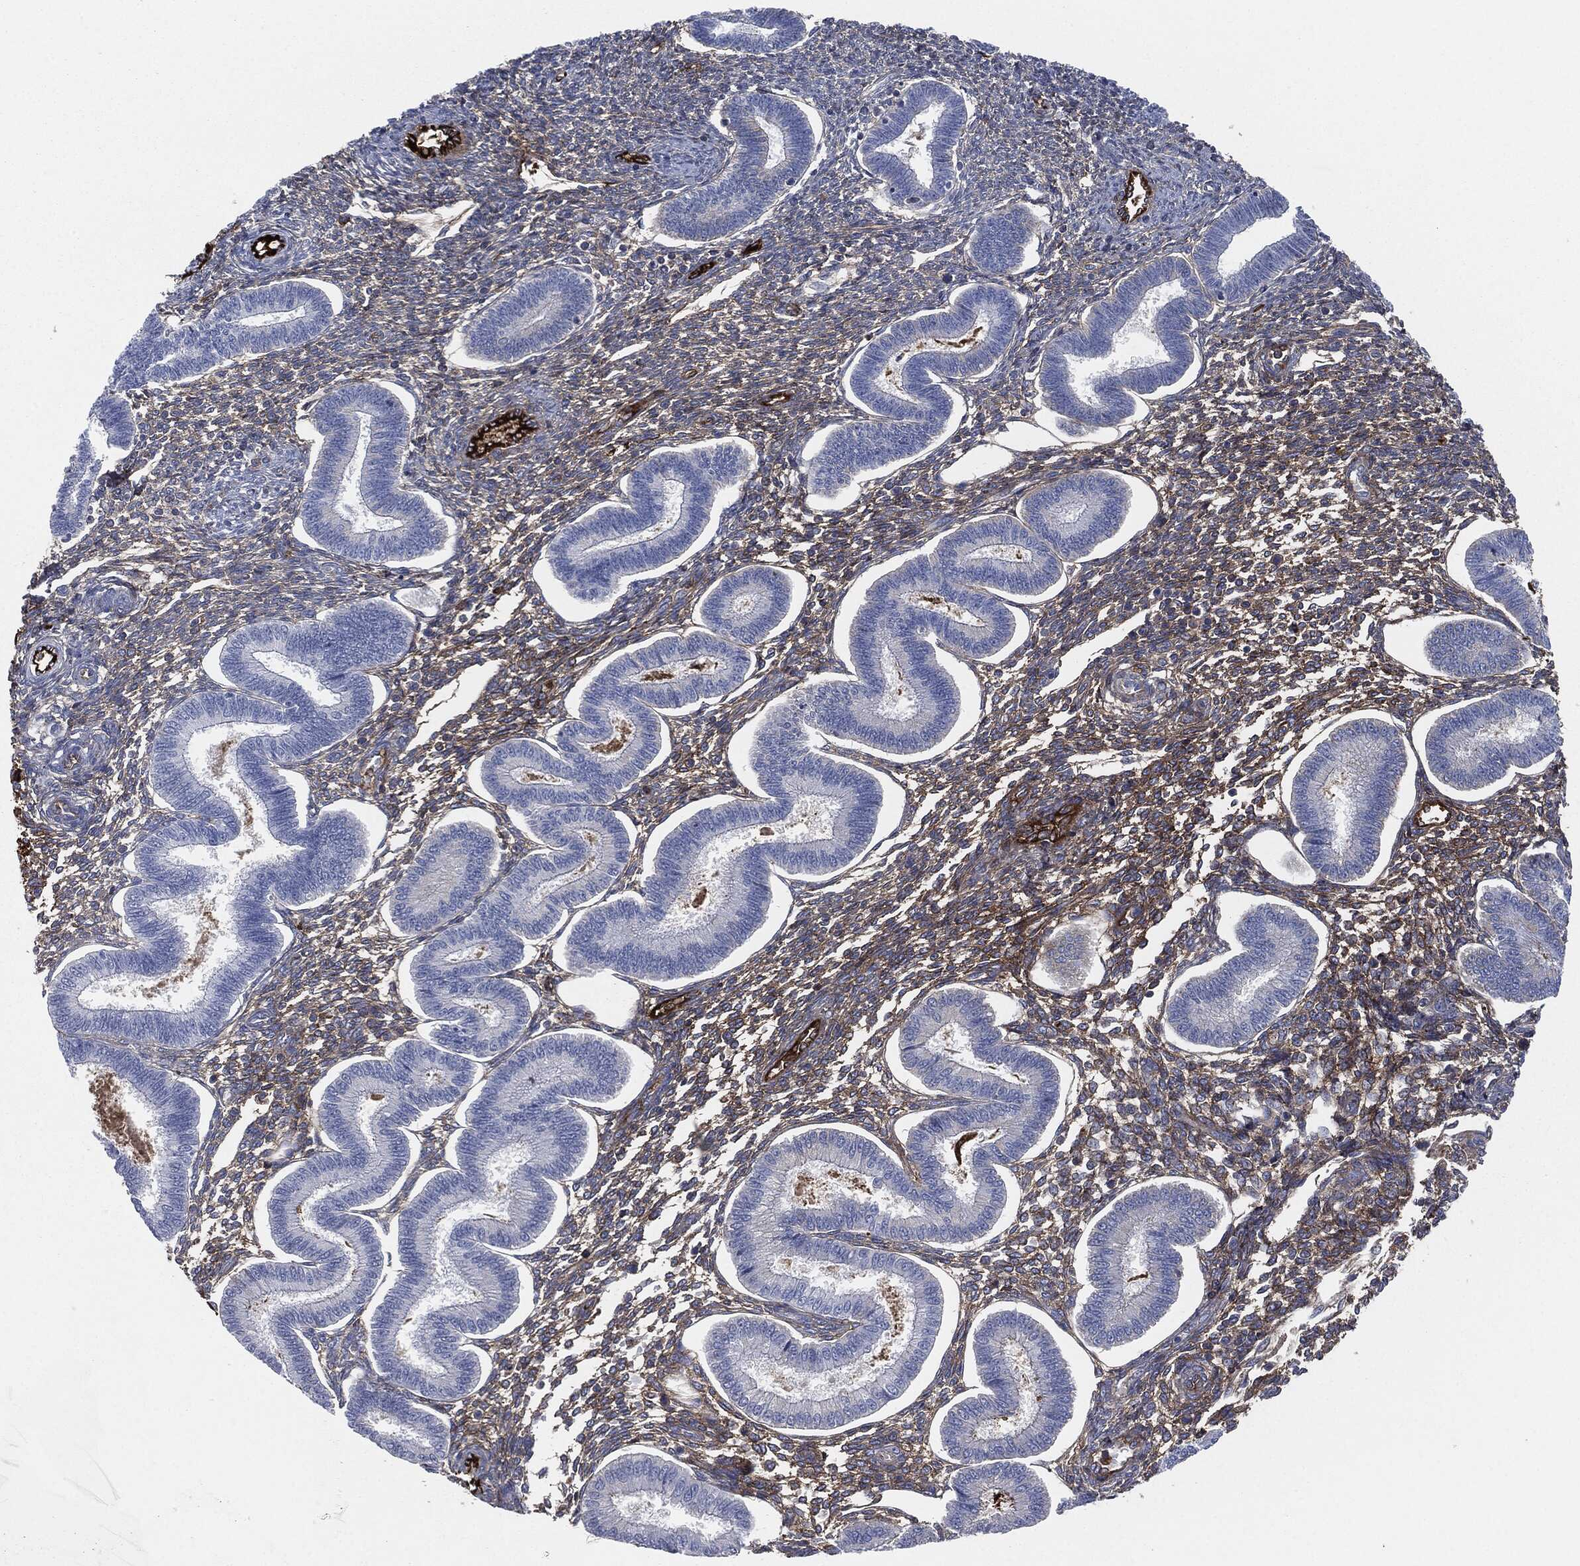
{"staining": {"intensity": "strong", "quantity": "<25%", "location": "cytoplasmic/membranous"}, "tissue": "endometrium", "cell_type": "Cells in endometrial stroma", "image_type": "normal", "snomed": [{"axis": "morphology", "description": "Normal tissue, NOS"}, {"axis": "topography", "description": "Endometrium"}], "caption": "Endometrium stained with DAB (3,3'-diaminobenzidine) immunohistochemistry (IHC) displays medium levels of strong cytoplasmic/membranous expression in about <25% of cells in endometrial stroma. (Brightfield microscopy of DAB IHC at high magnification).", "gene": "APOB", "patient": {"sex": "female", "age": 43}}